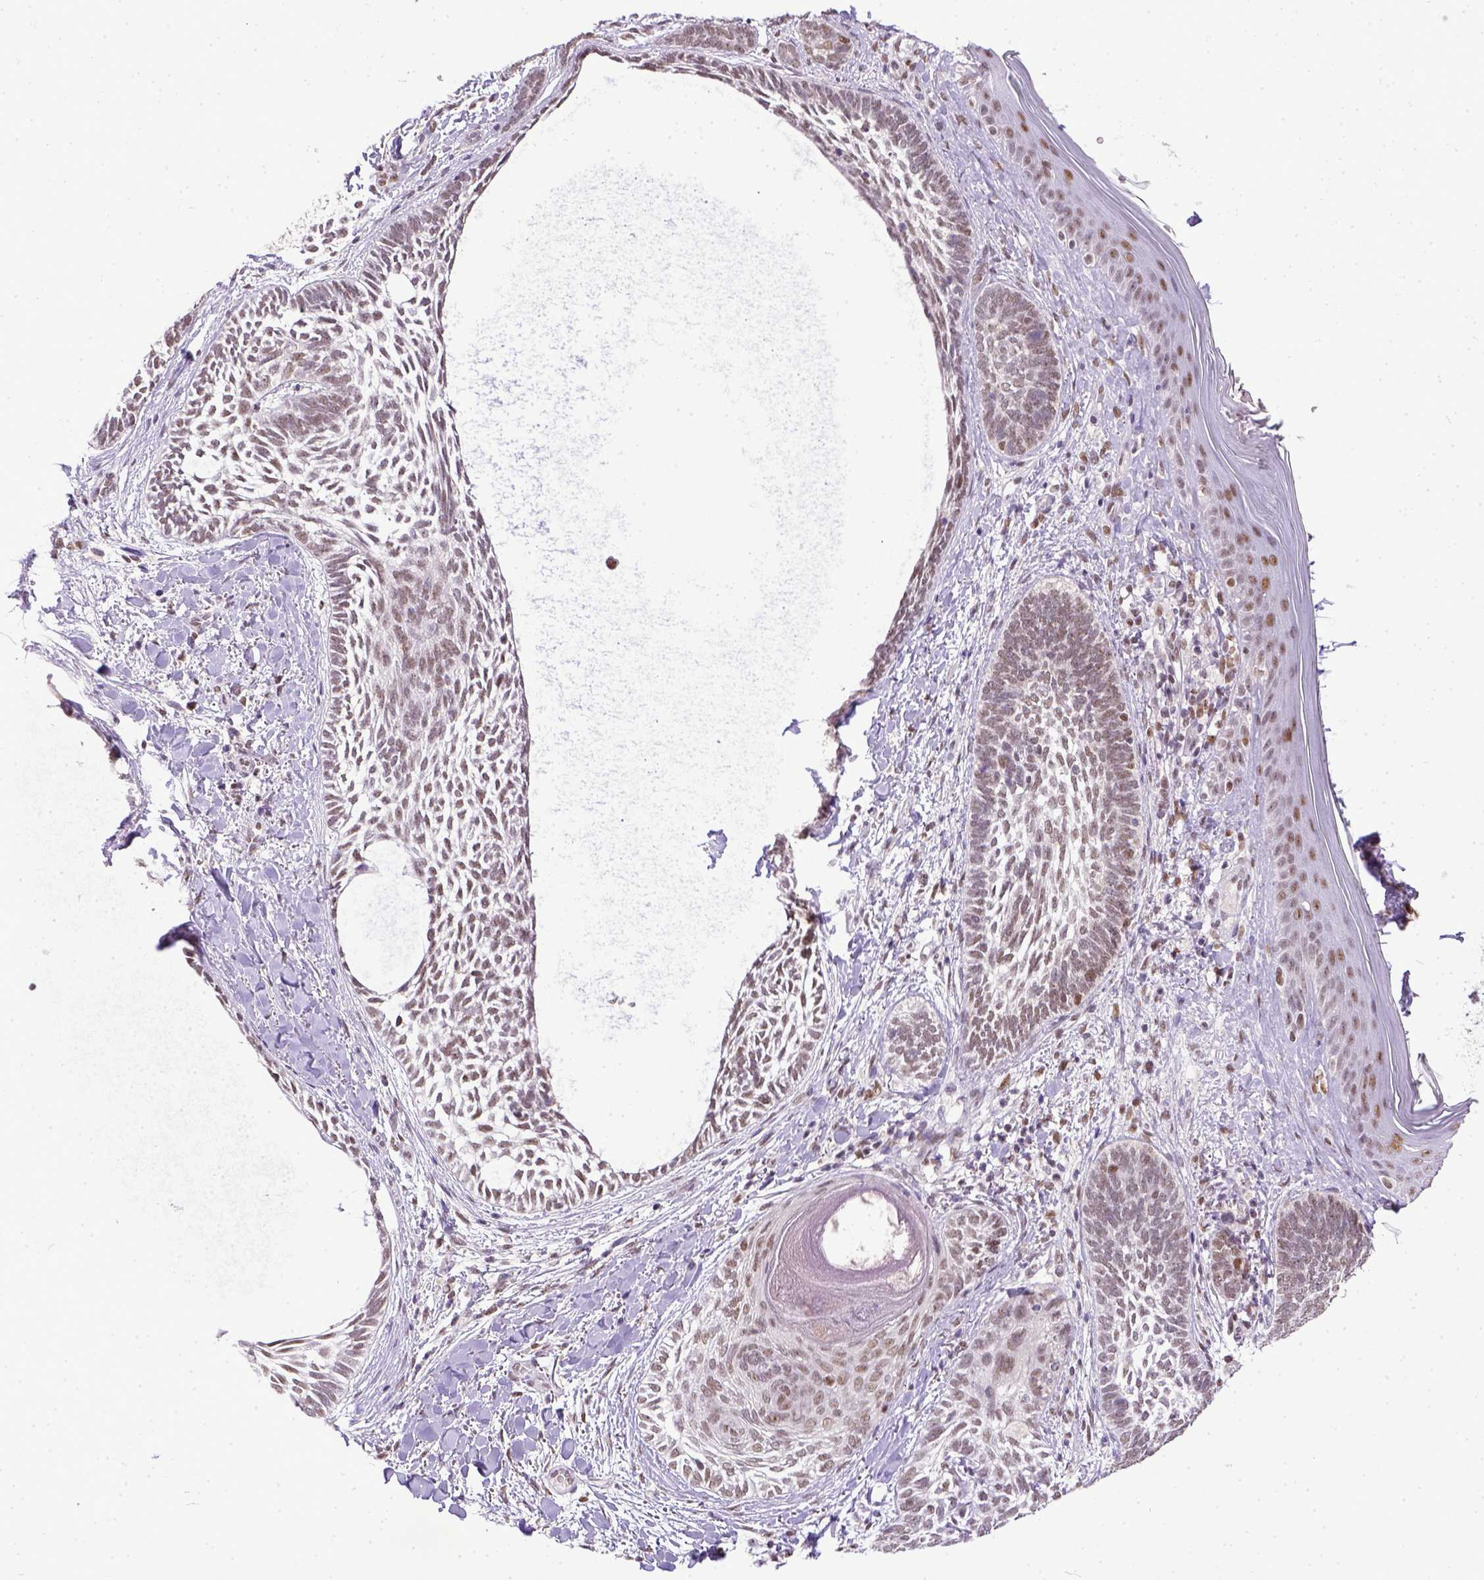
{"staining": {"intensity": "weak", "quantity": ">75%", "location": "nuclear"}, "tissue": "skin cancer", "cell_type": "Tumor cells", "image_type": "cancer", "snomed": [{"axis": "morphology", "description": "Normal tissue, NOS"}, {"axis": "morphology", "description": "Basal cell carcinoma"}, {"axis": "topography", "description": "Skin"}], "caption": "Approximately >75% of tumor cells in skin cancer (basal cell carcinoma) show weak nuclear protein expression as visualized by brown immunohistochemical staining.", "gene": "ERCC1", "patient": {"sex": "male", "age": 46}}